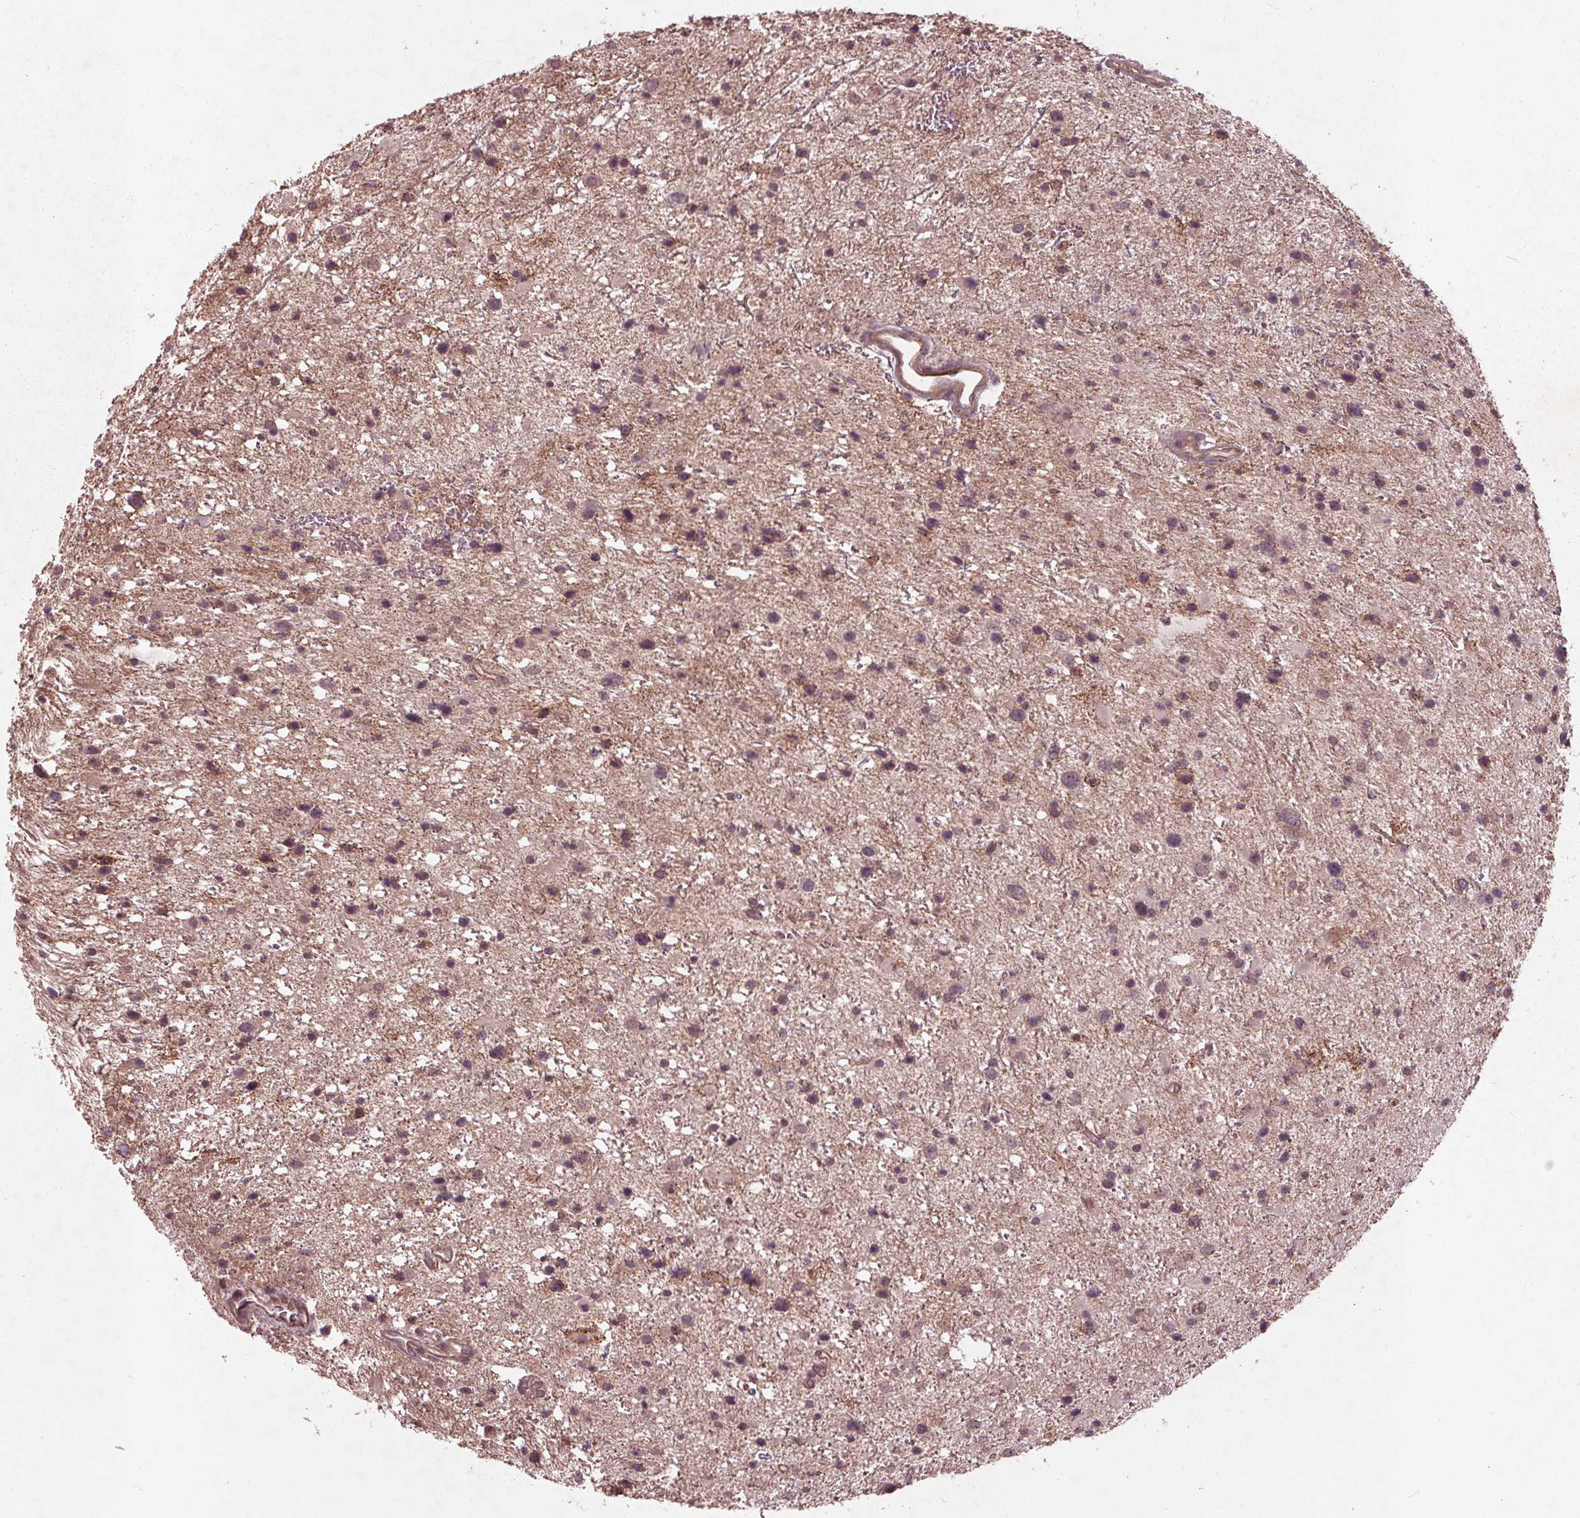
{"staining": {"intensity": "weak", "quantity": "25%-75%", "location": "cytoplasmic/membranous"}, "tissue": "glioma", "cell_type": "Tumor cells", "image_type": "cancer", "snomed": [{"axis": "morphology", "description": "Glioma, malignant, Low grade"}, {"axis": "topography", "description": "Brain"}], "caption": "IHC photomicrograph of human glioma stained for a protein (brown), which shows low levels of weak cytoplasmic/membranous staining in approximately 25%-75% of tumor cells.", "gene": "CDKL4", "patient": {"sex": "female", "age": 32}}